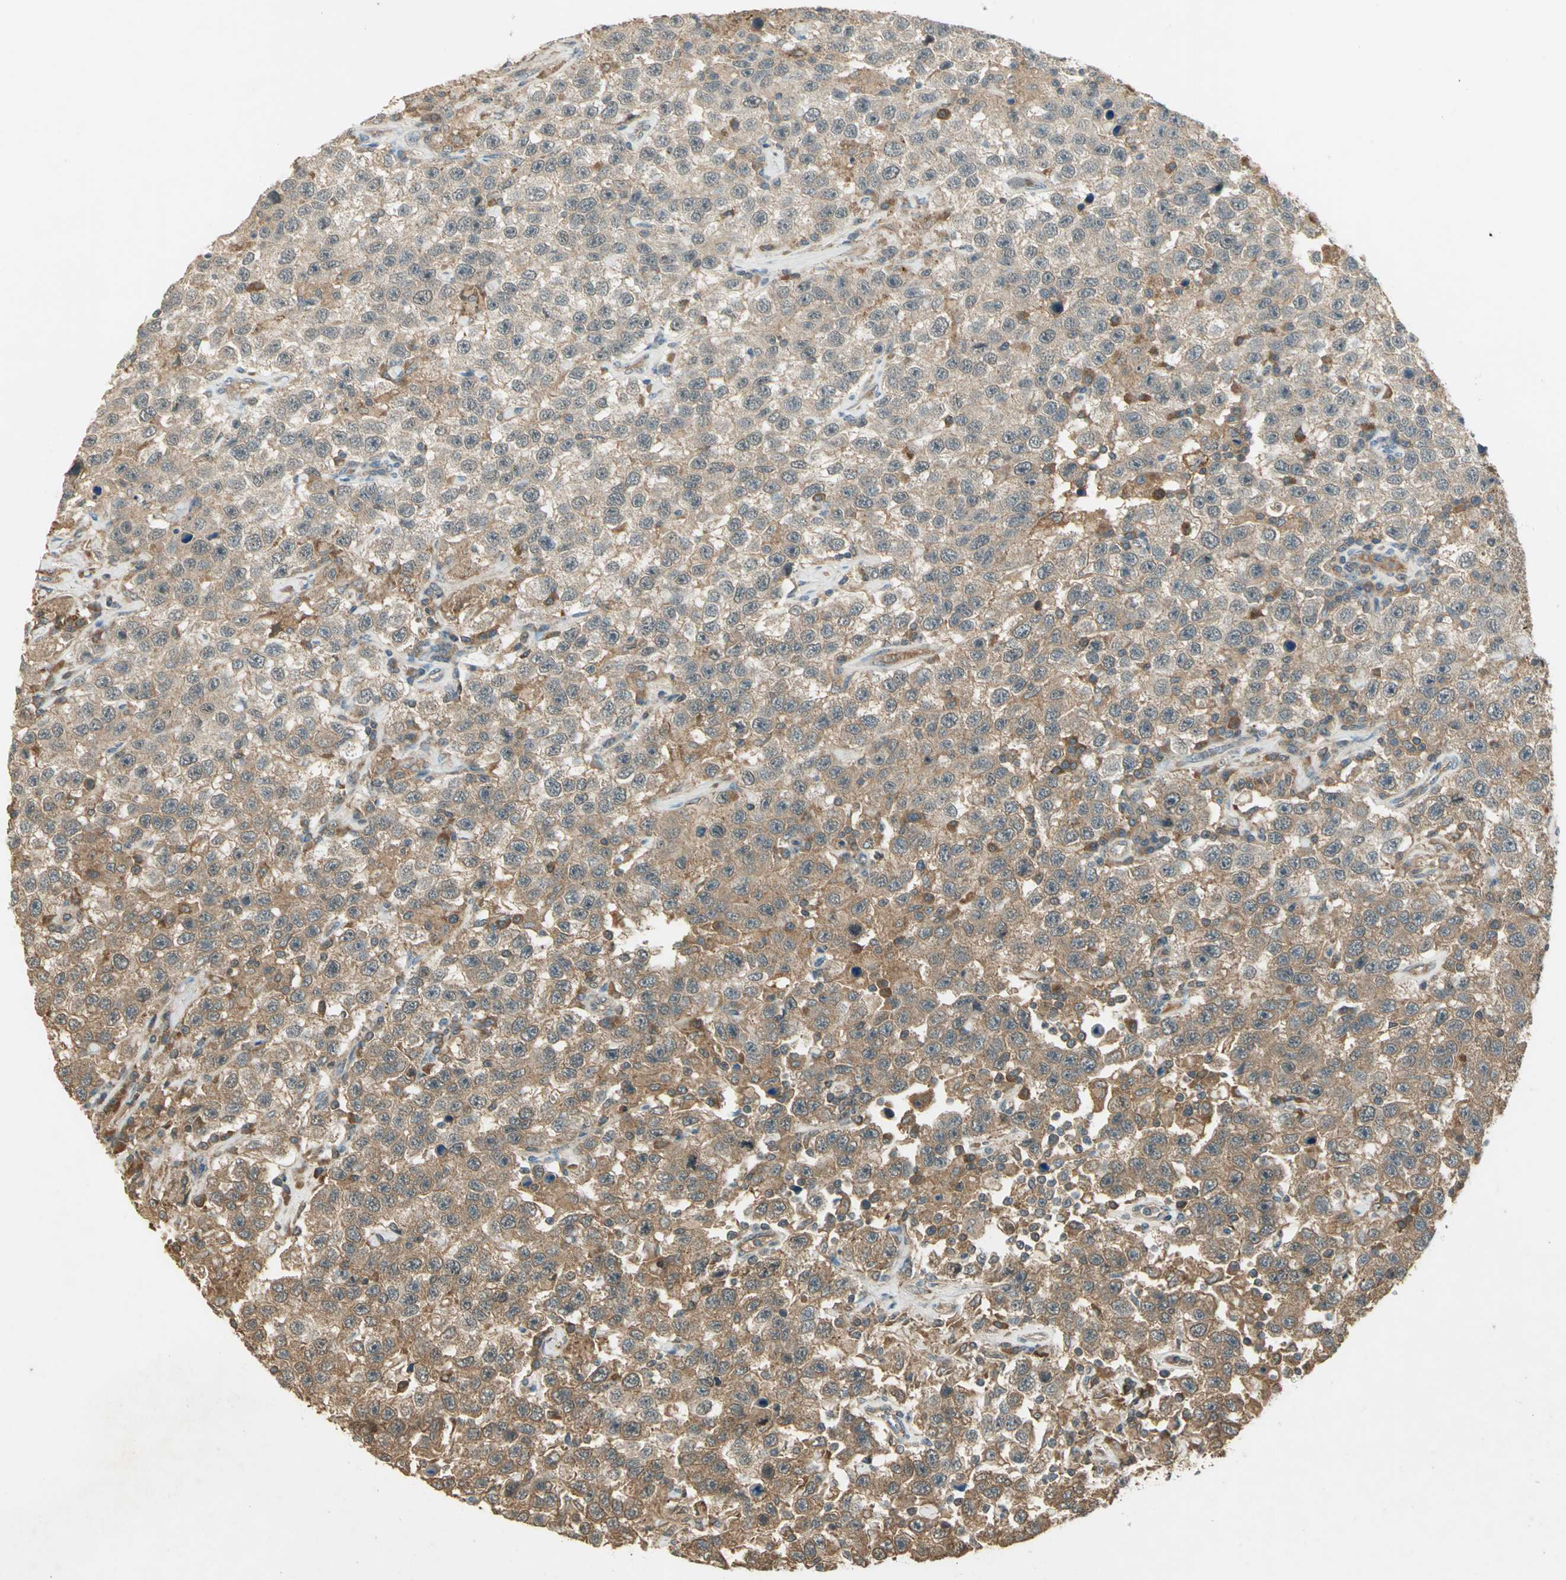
{"staining": {"intensity": "moderate", "quantity": ">75%", "location": "cytoplasmic/membranous"}, "tissue": "testis cancer", "cell_type": "Tumor cells", "image_type": "cancer", "snomed": [{"axis": "morphology", "description": "Seminoma, NOS"}, {"axis": "topography", "description": "Testis"}], "caption": "Immunohistochemical staining of human testis cancer exhibits medium levels of moderate cytoplasmic/membranous staining in about >75% of tumor cells.", "gene": "KEAP1", "patient": {"sex": "male", "age": 41}}